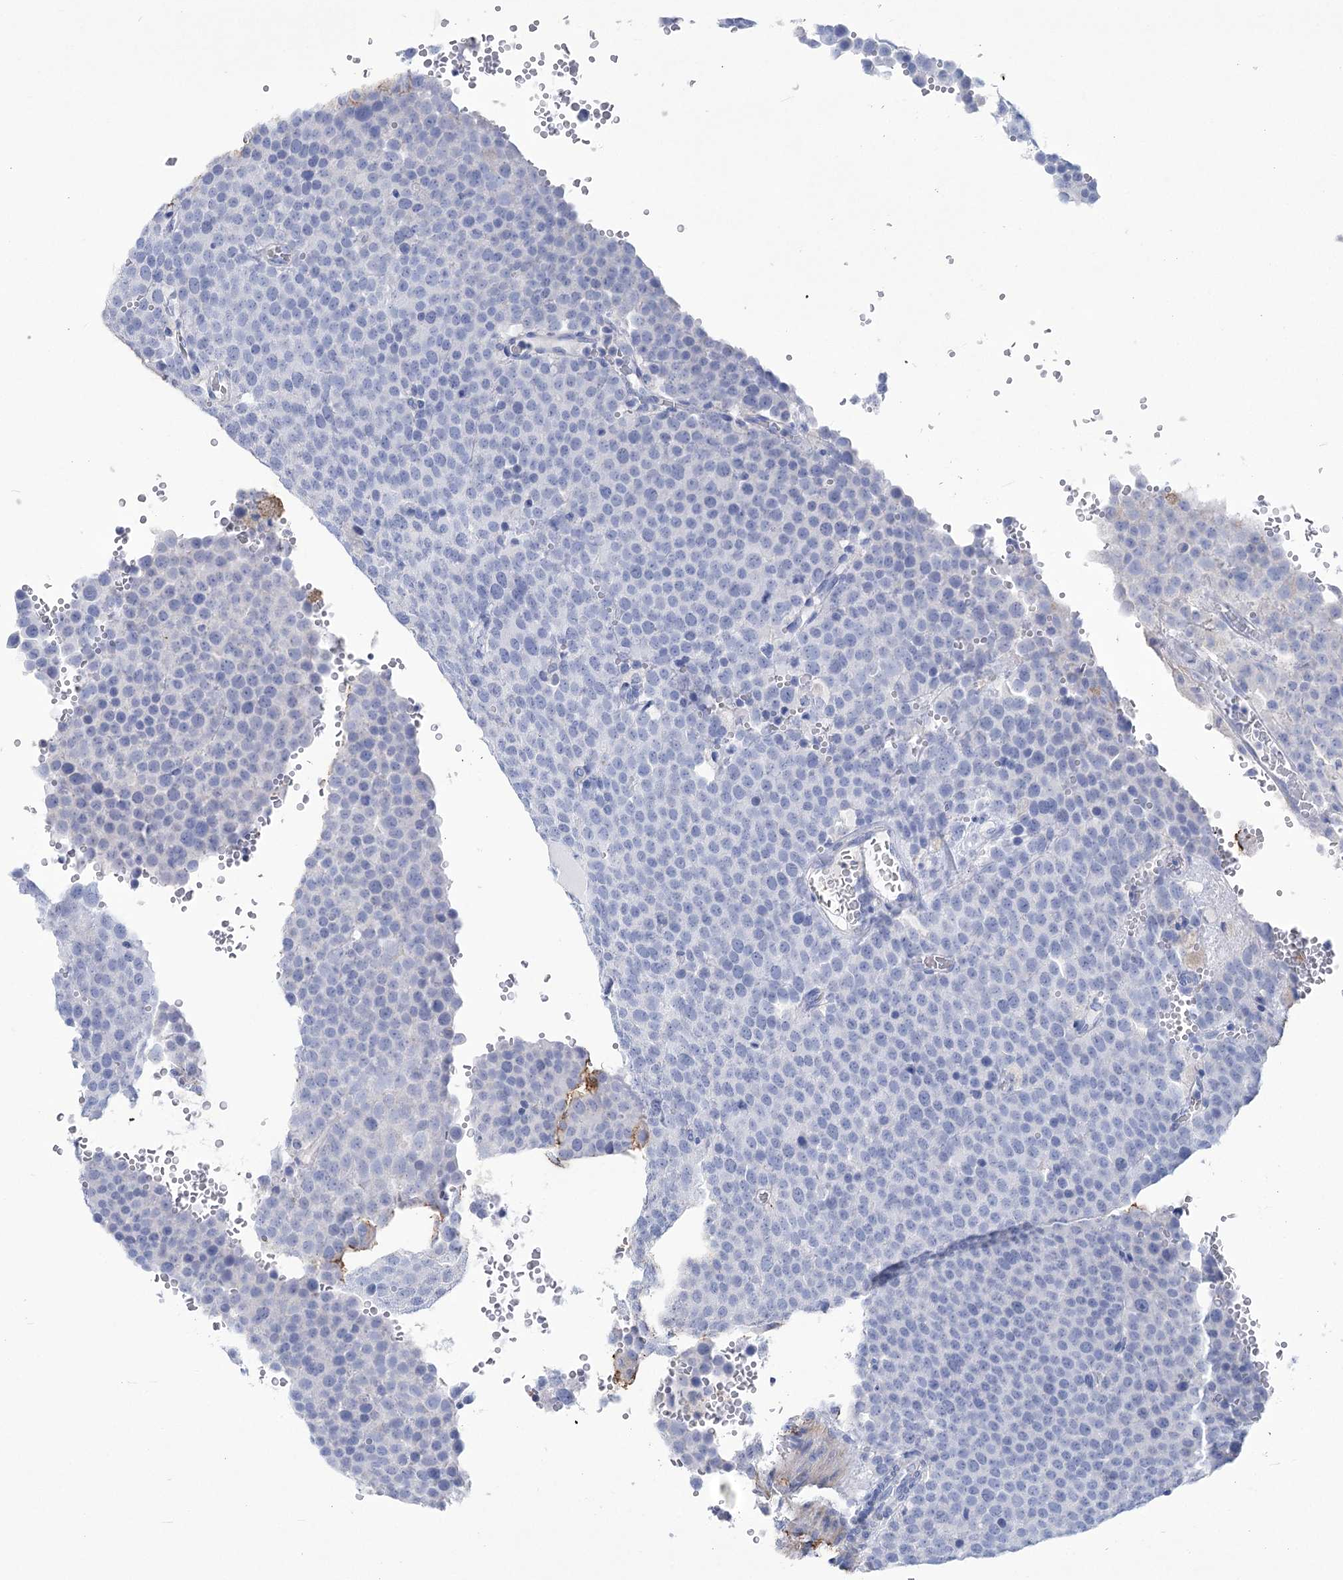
{"staining": {"intensity": "negative", "quantity": "none", "location": "none"}, "tissue": "testis cancer", "cell_type": "Tumor cells", "image_type": "cancer", "snomed": [{"axis": "morphology", "description": "Seminoma, NOS"}, {"axis": "topography", "description": "Testis"}], "caption": "Protein analysis of testis seminoma shows no significant staining in tumor cells.", "gene": "PCDHA1", "patient": {"sex": "male", "age": 71}}